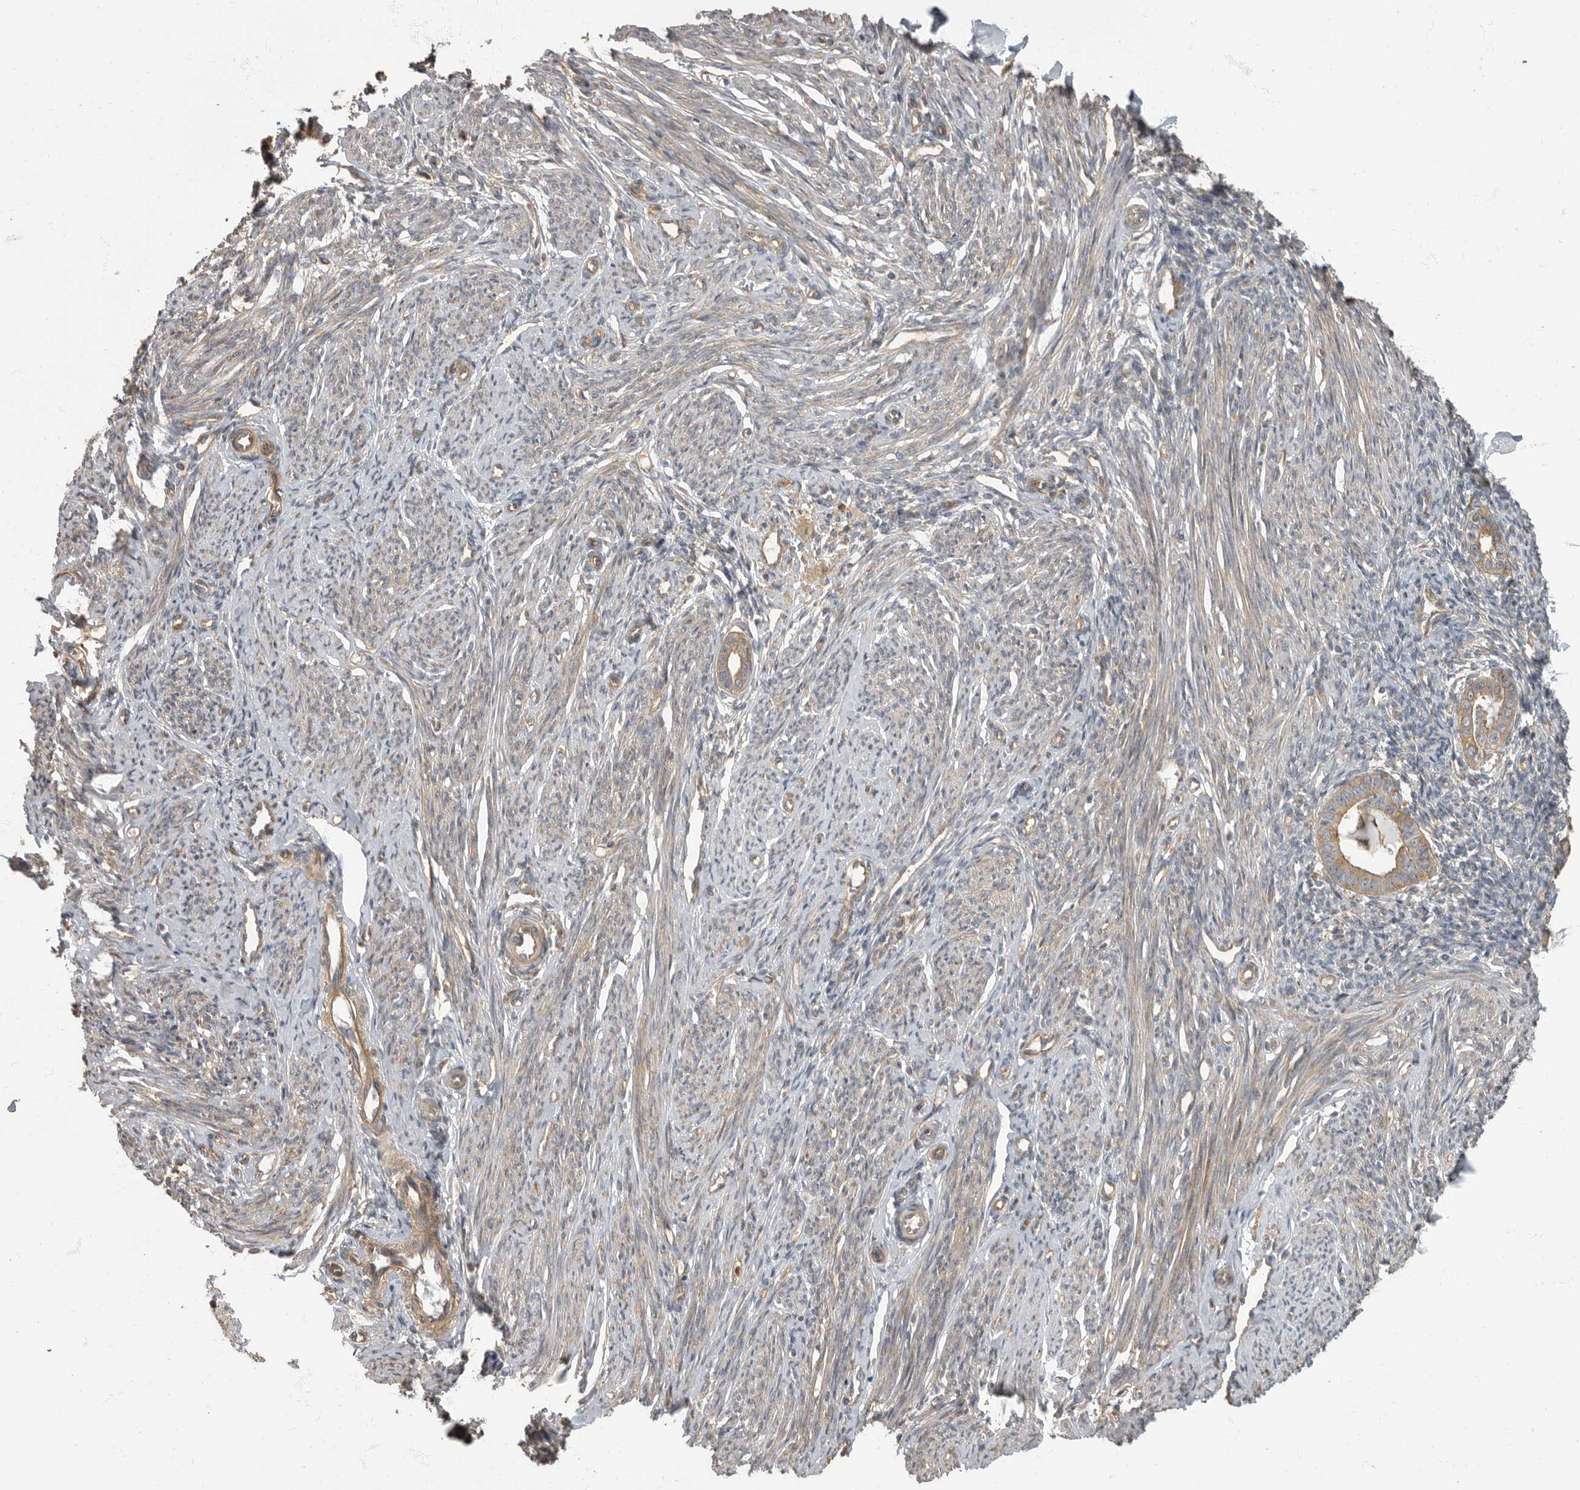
{"staining": {"intensity": "weak", "quantity": "25%-75%", "location": "cytoplasmic/membranous"}, "tissue": "endometrium", "cell_type": "Cells in endometrial stroma", "image_type": "normal", "snomed": [{"axis": "morphology", "description": "Normal tissue, NOS"}, {"axis": "topography", "description": "Endometrium"}], "caption": "The image exhibits a brown stain indicating the presence of a protein in the cytoplasmic/membranous of cells in endometrial stroma in endometrium.", "gene": "DAAM1", "patient": {"sex": "female", "age": 56}}